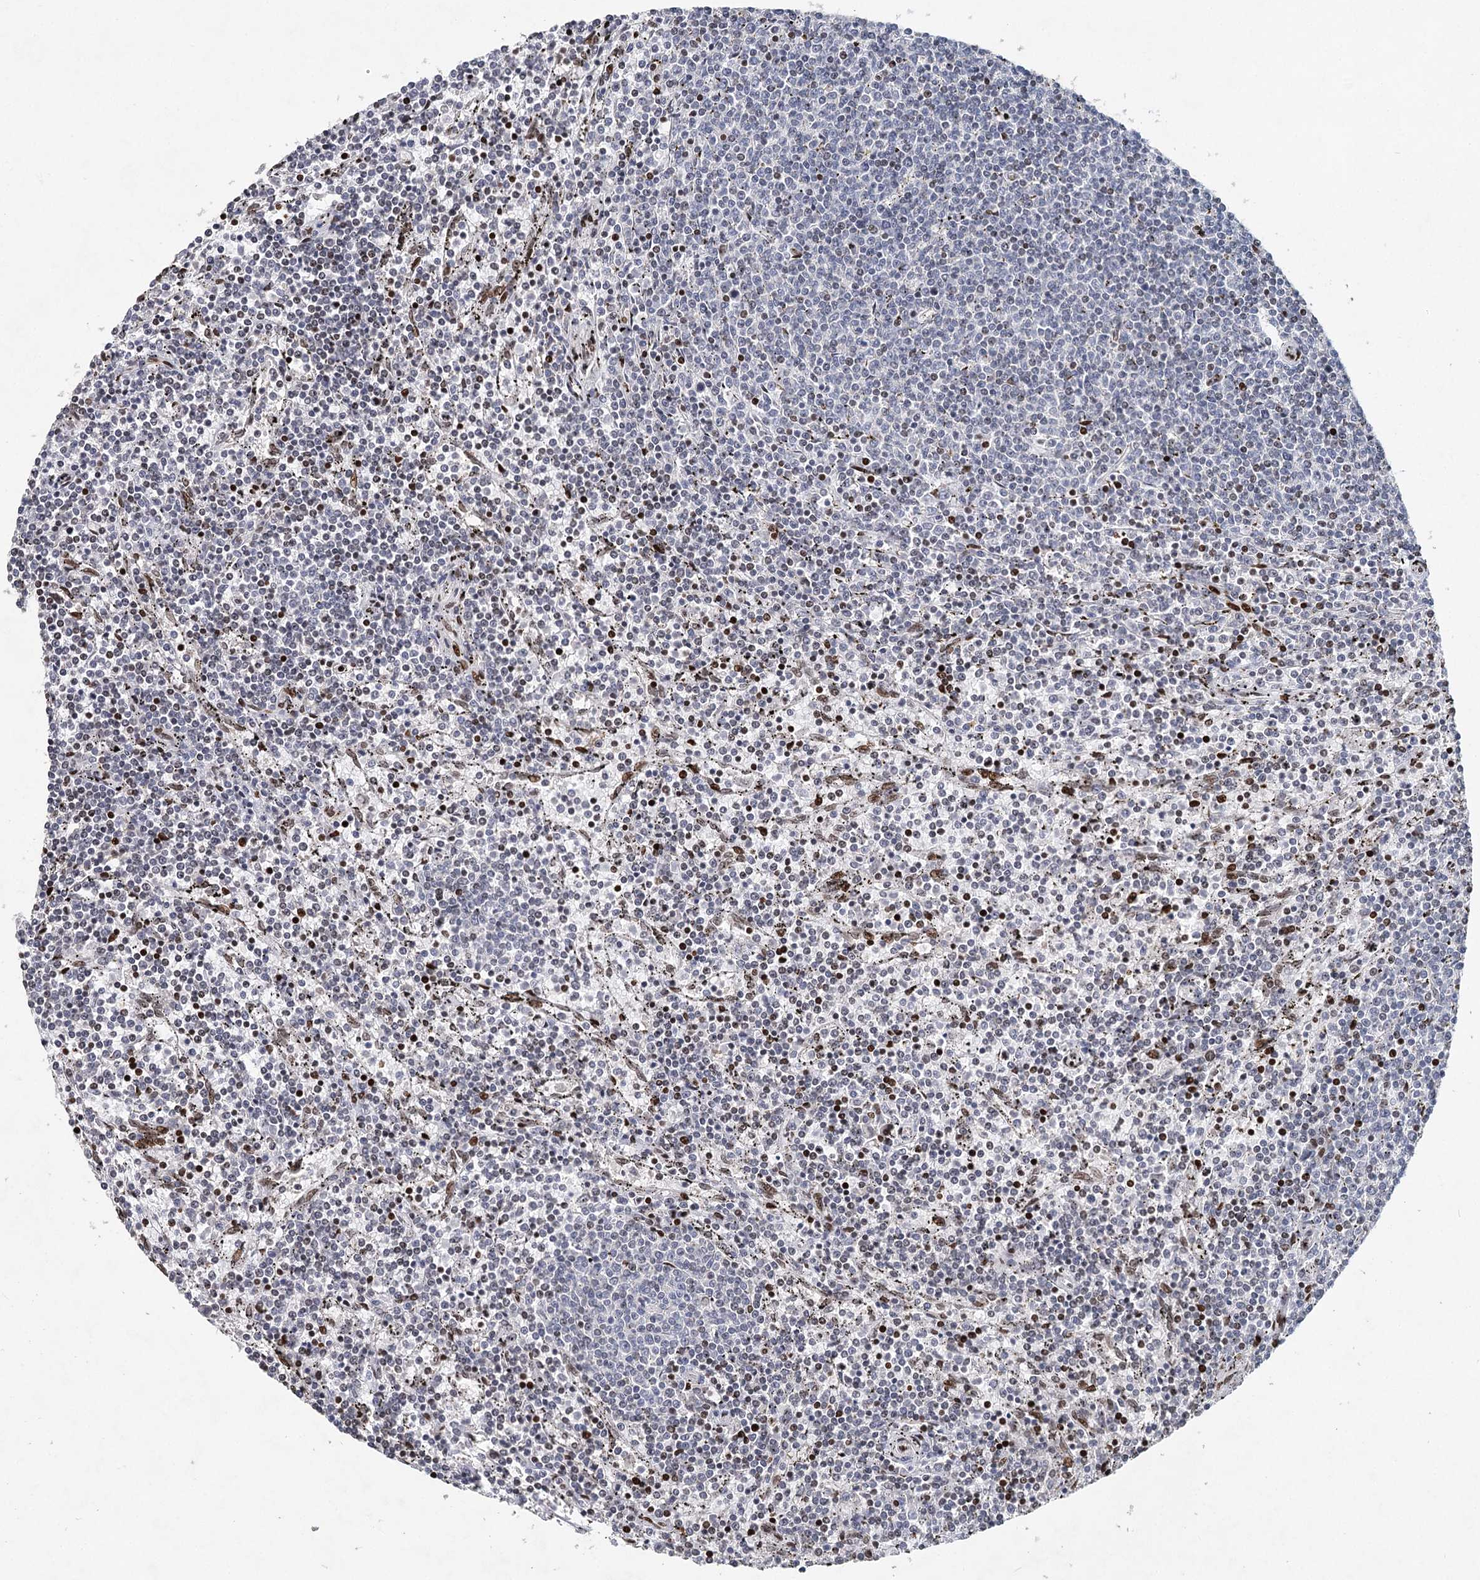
{"staining": {"intensity": "negative", "quantity": "none", "location": "none"}, "tissue": "lymphoma", "cell_type": "Tumor cells", "image_type": "cancer", "snomed": [{"axis": "morphology", "description": "Malignant lymphoma, non-Hodgkin's type, Low grade"}, {"axis": "topography", "description": "Spleen"}], "caption": "A high-resolution photomicrograph shows immunohistochemistry (IHC) staining of lymphoma, which reveals no significant staining in tumor cells. Nuclei are stained in blue.", "gene": "FRMD4A", "patient": {"sex": "female", "age": 50}}